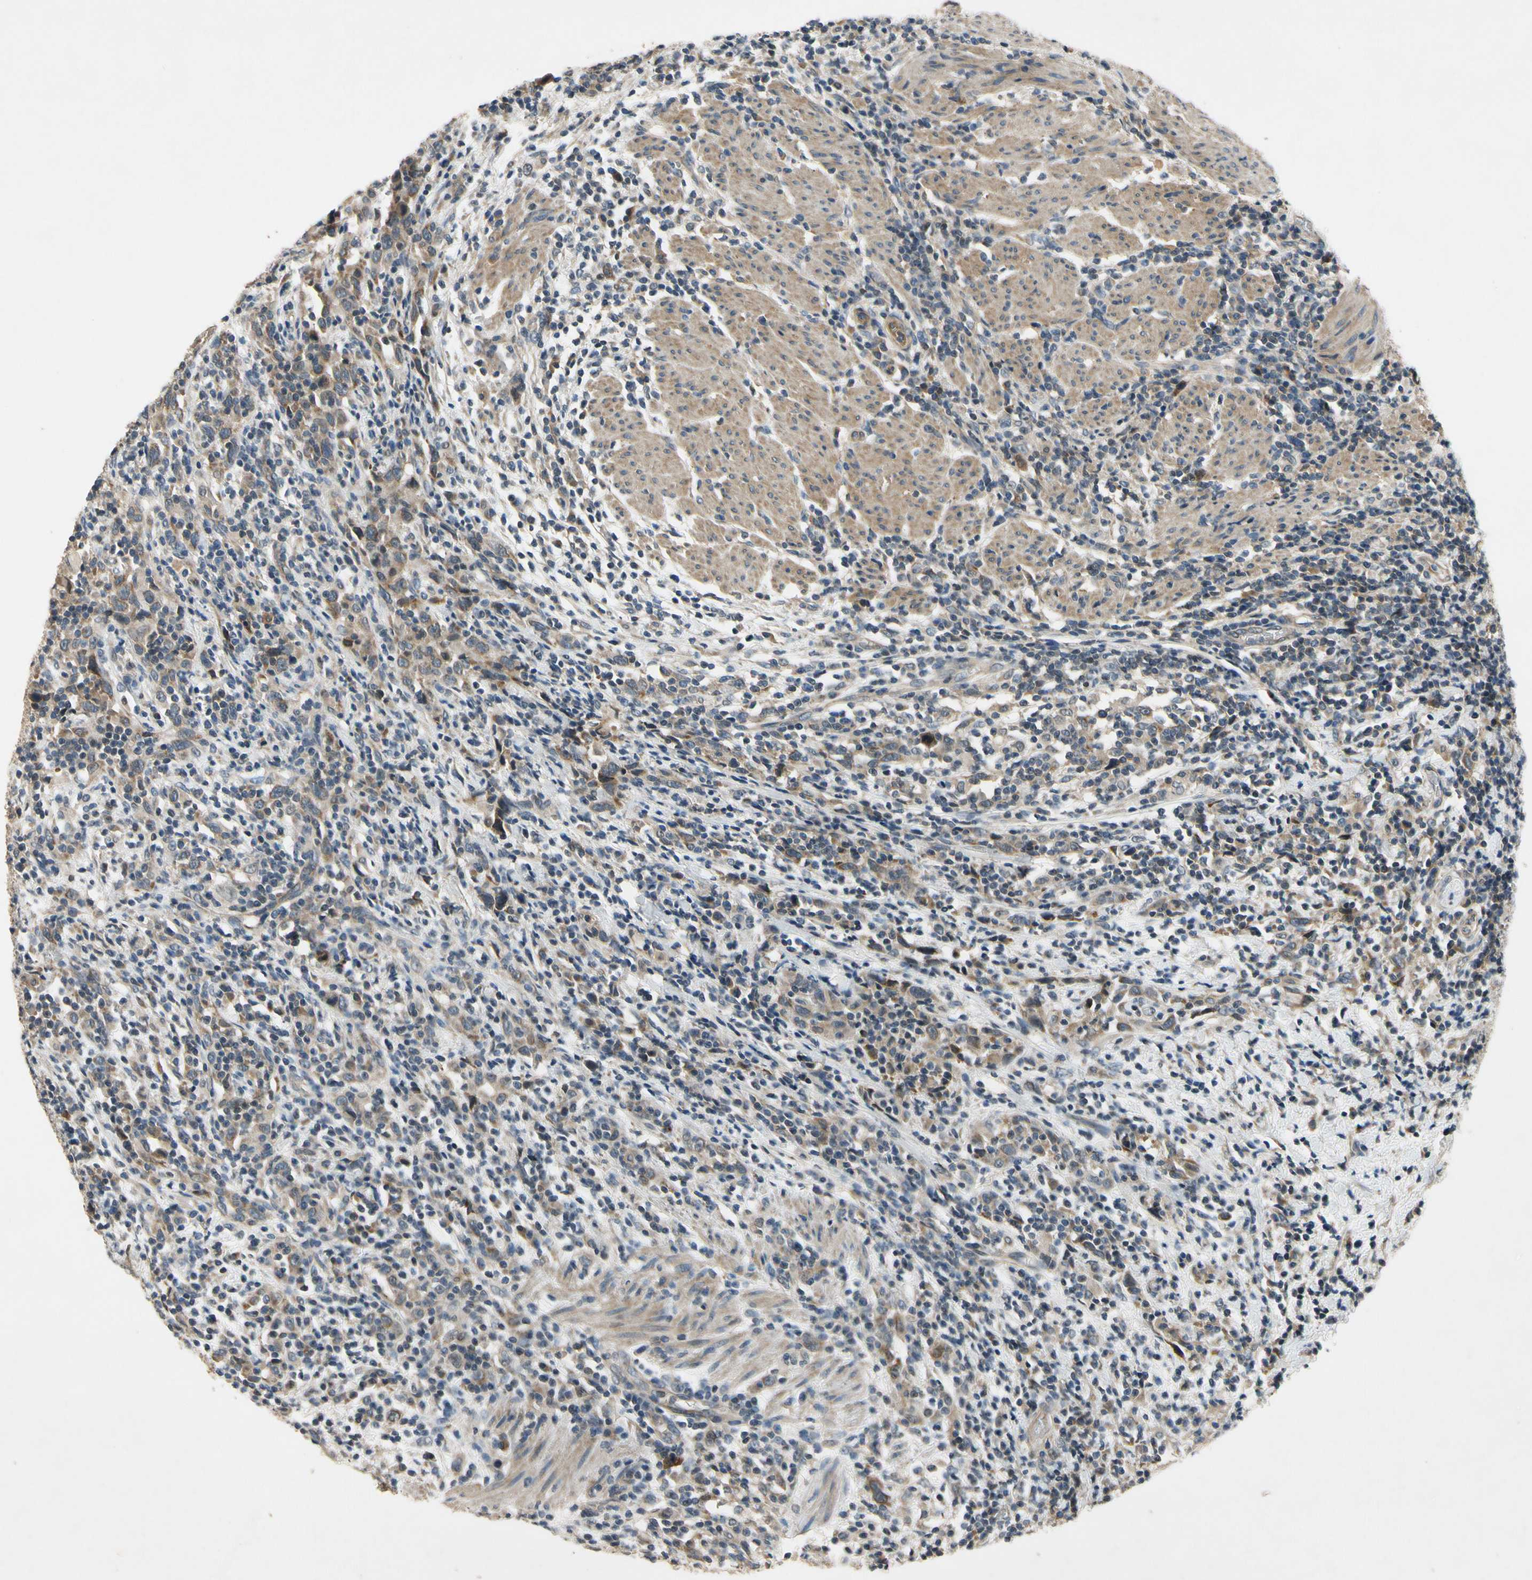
{"staining": {"intensity": "weak", "quantity": ">75%", "location": "cytoplasmic/membranous"}, "tissue": "urothelial cancer", "cell_type": "Tumor cells", "image_type": "cancer", "snomed": [{"axis": "morphology", "description": "Urothelial carcinoma, High grade"}, {"axis": "topography", "description": "Urinary bladder"}], "caption": "High-grade urothelial carcinoma tissue shows weak cytoplasmic/membranous expression in approximately >75% of tumor cells, visualized by immunohistochemistry. (Stains: DAB in brown, nuclei in blue, Microscopy: brightfield microscopy at high magnification).", "gene": "ALKBH3", "patient": {"sex": "male", "age": 61}}